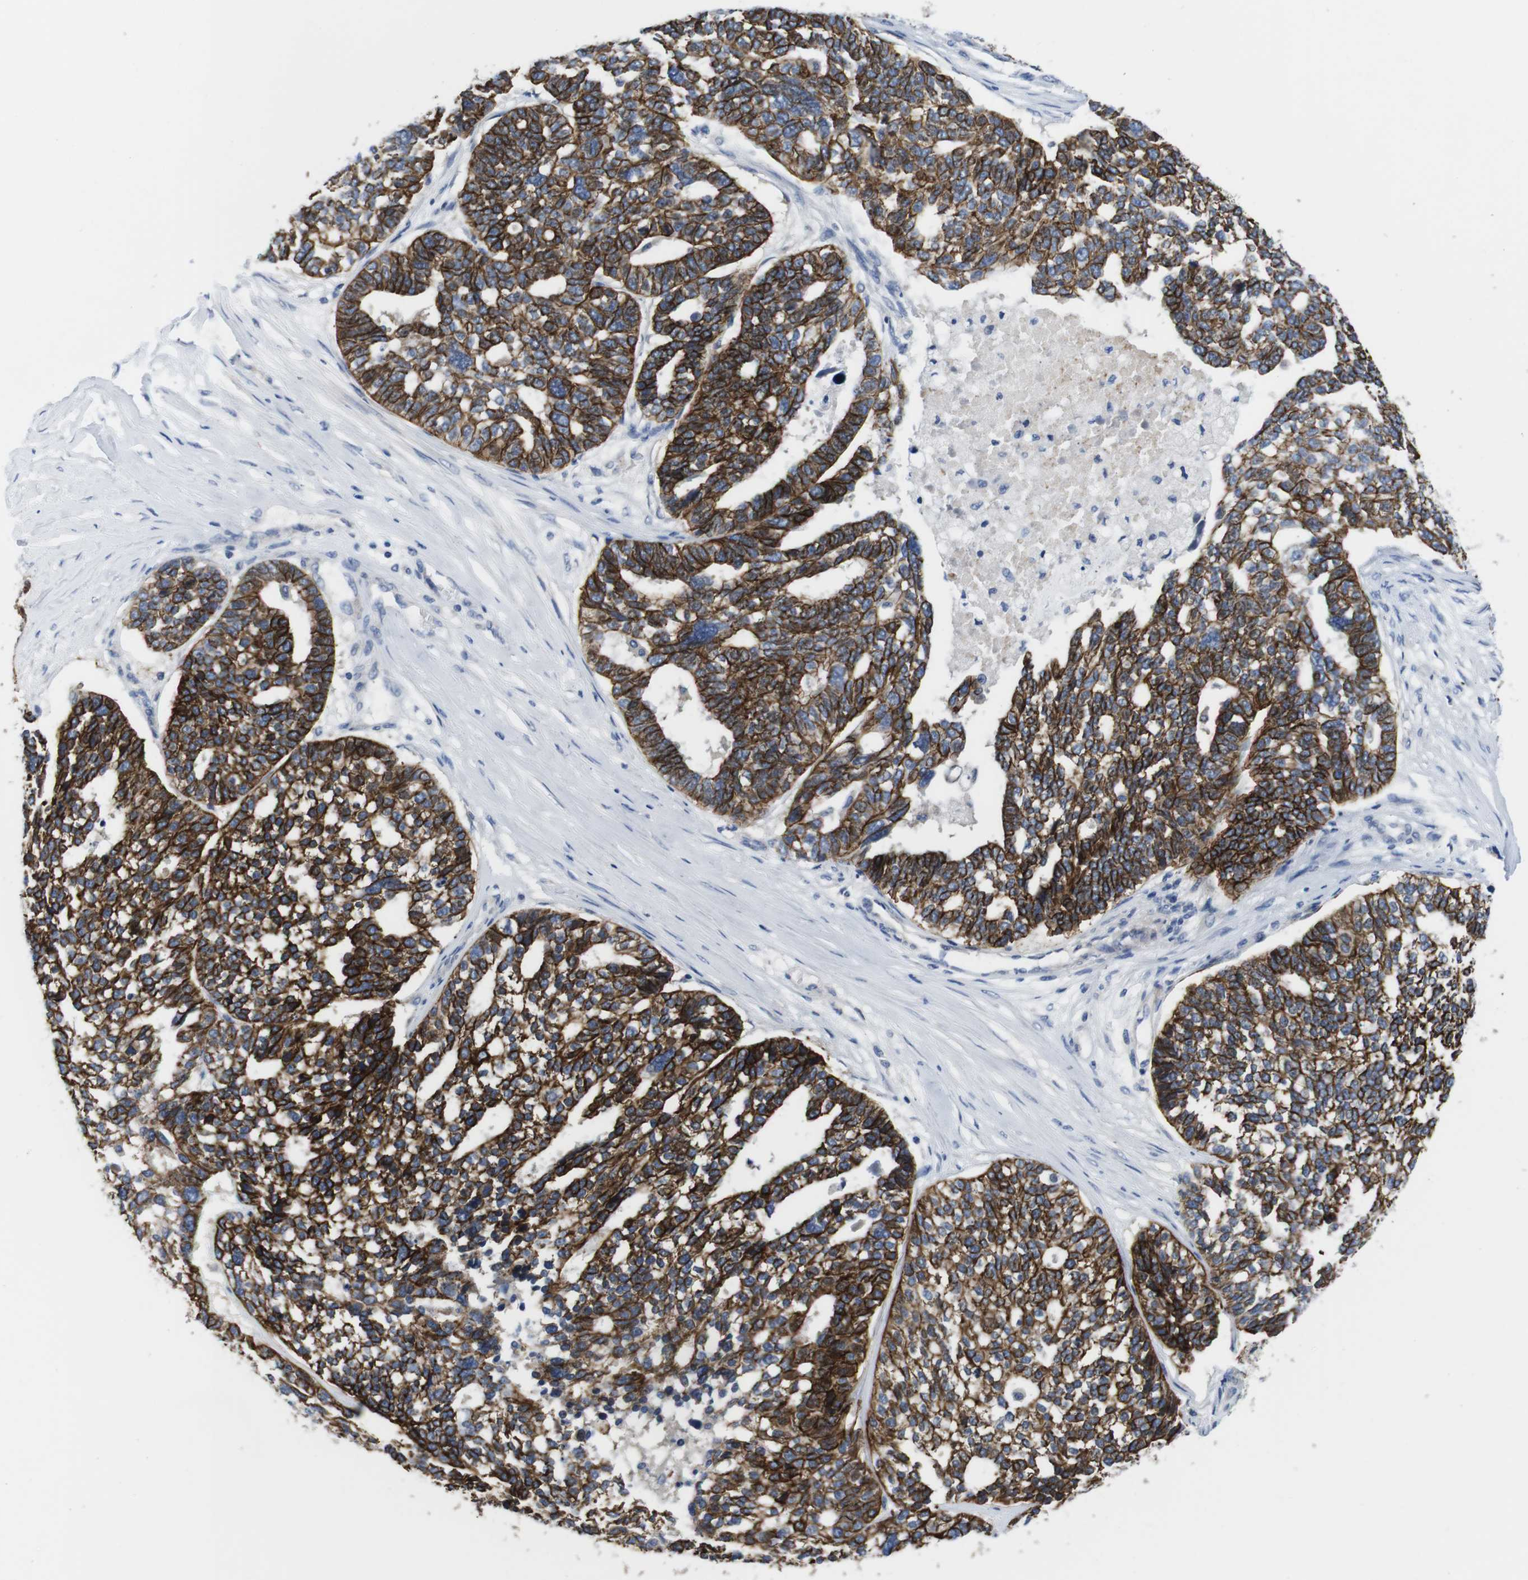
{"staining": {"intensity": "strong", "quantity": ">75%", "location": "cytoplasmic/membranous"}, "tissue": "ovarian cancer", "cell_type": "Tumor cells", "image_type": "cancer", "snomed": [{"axis": "morphology", "description": "Cystadenocarcinoma, serous, NOS"}, {"axis": "topography", "description": "Ovary"}], "caption": "Protein positivity by immunohistochemistry exhibits strong cytoplasmic/membranous staining in about >75% of tumor cells in ovarian cancer. The protein is stained brown, and the nuclei are stained in blue (DAB IHC with brightfield microscopy, high magnification).", "gene": "SCRIB", "patient": {"sex": "female", "age": 59}}